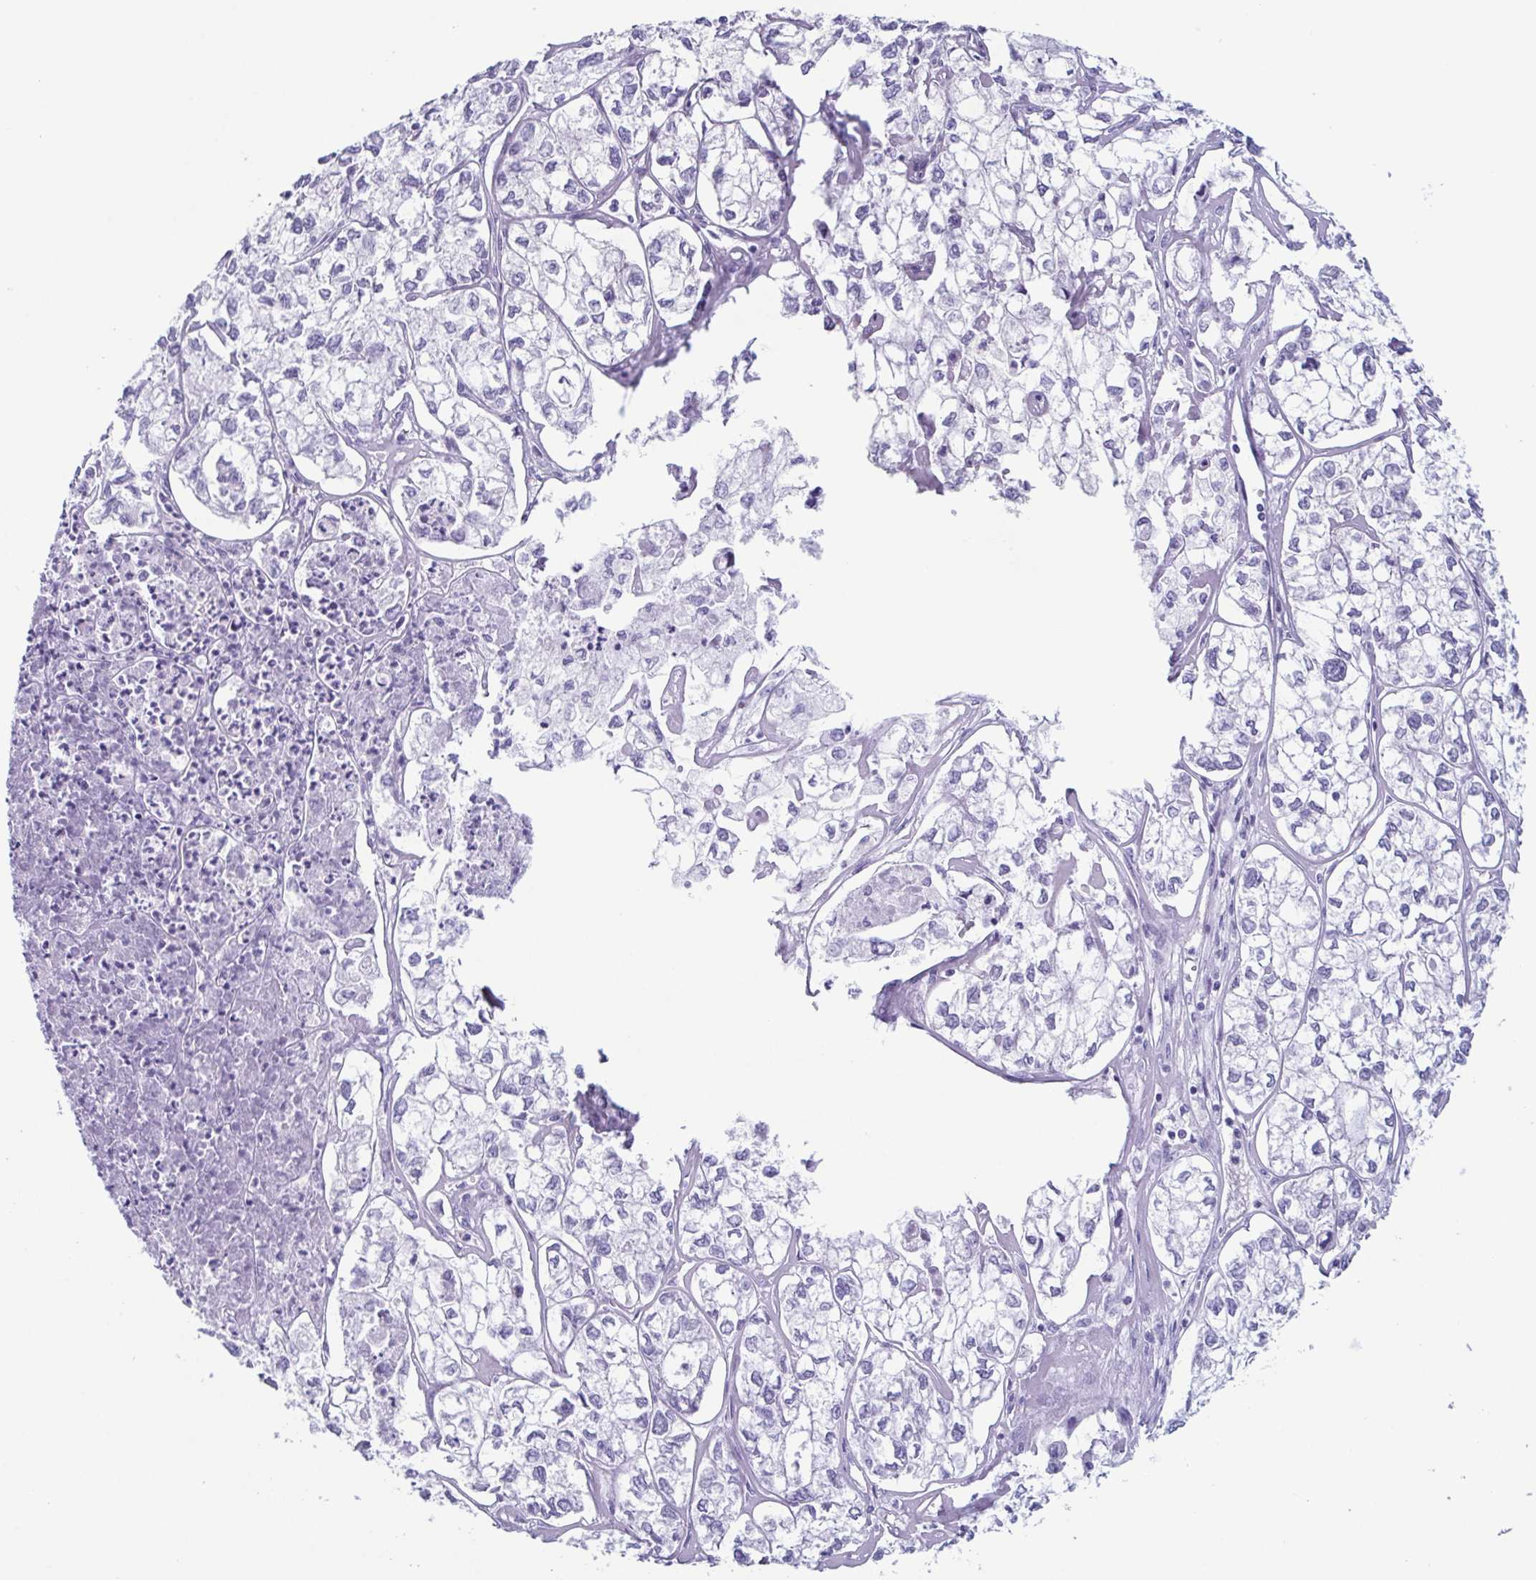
{"staining": {"intensity": "negative", "quantity": "none", "location": "none"}, "tissue": "ovarian cancer", "cell_type": "Tumor cells", "image_type": "cancer", "snomed": [{"axis": "morphology", "description": "Carcinoma, endometroid"}, {"axis": "topography", "description": "Ovary"}], "caption": "This is a histopathology image of immunohistochemistry staining of ovarian endometroid carcinoma, which shows no expression in tumor cells. (DAB (3,3'-diaminobenzidine) IHC visualized using brightfield microscopy, high magnification).", "gene": "ENKUR", "patient": {"sex": "female", "age": 64}}